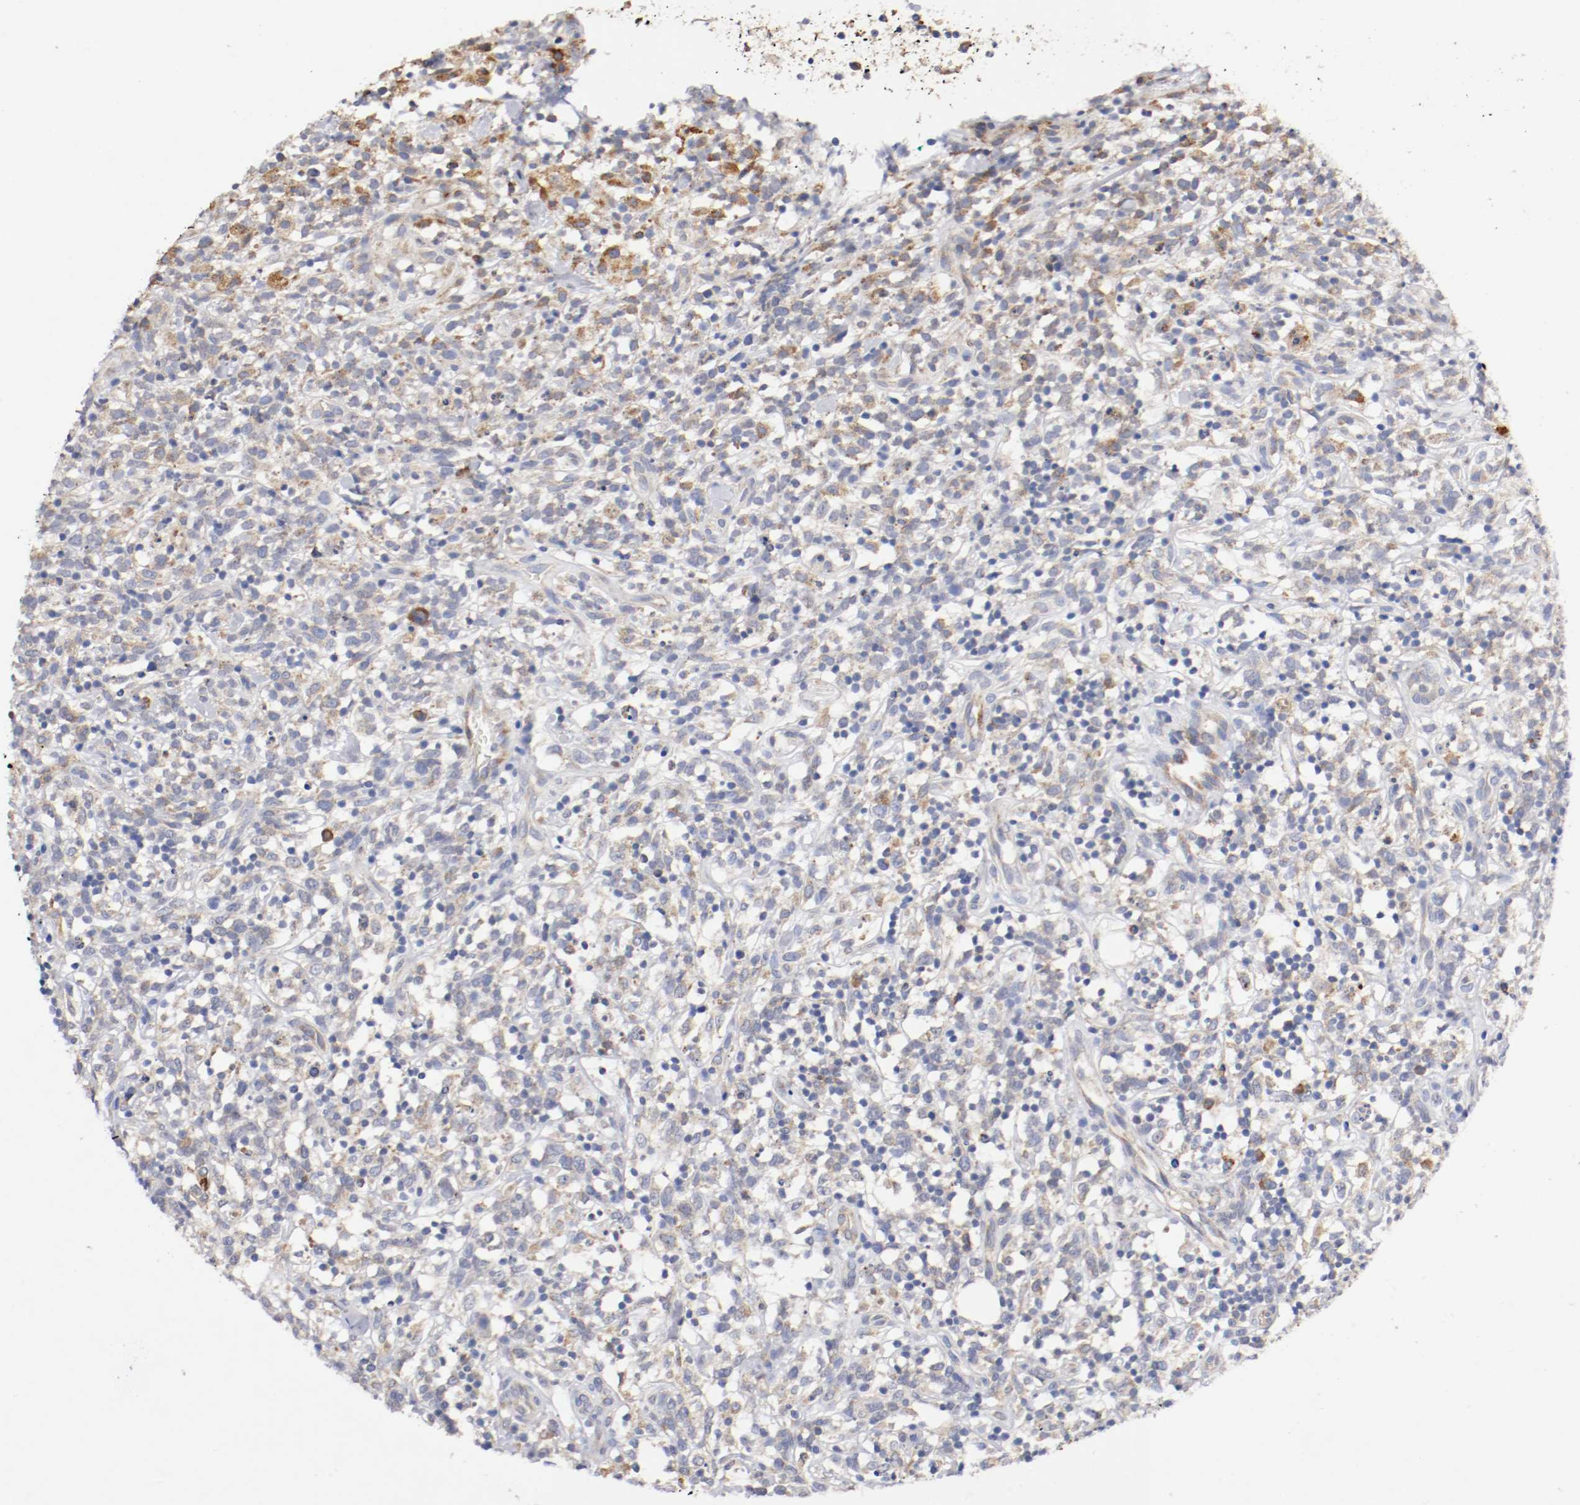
{"staining": {"intensity": "weak", "quantity": "25%-75%", "location": "cytoplasmic/membranous"}, "tissue": "lymphoma", "cell_type": "Tumor cells", "image_type": "cancer", "snomed": [{"axis": "morphology", "description": "Malignant lymphoma, non-Hodgkin's type, High grade"}, {"axis": "topography", "description": "Lymph node"}], "caption": "The micrograph displays staining of lymphoma, revealing weak cytoplasmic/membranous protein positivity (brown color) within tumor cells.", "gene": "TRAF2", "patient": {"sex": "female", "age": 73}}